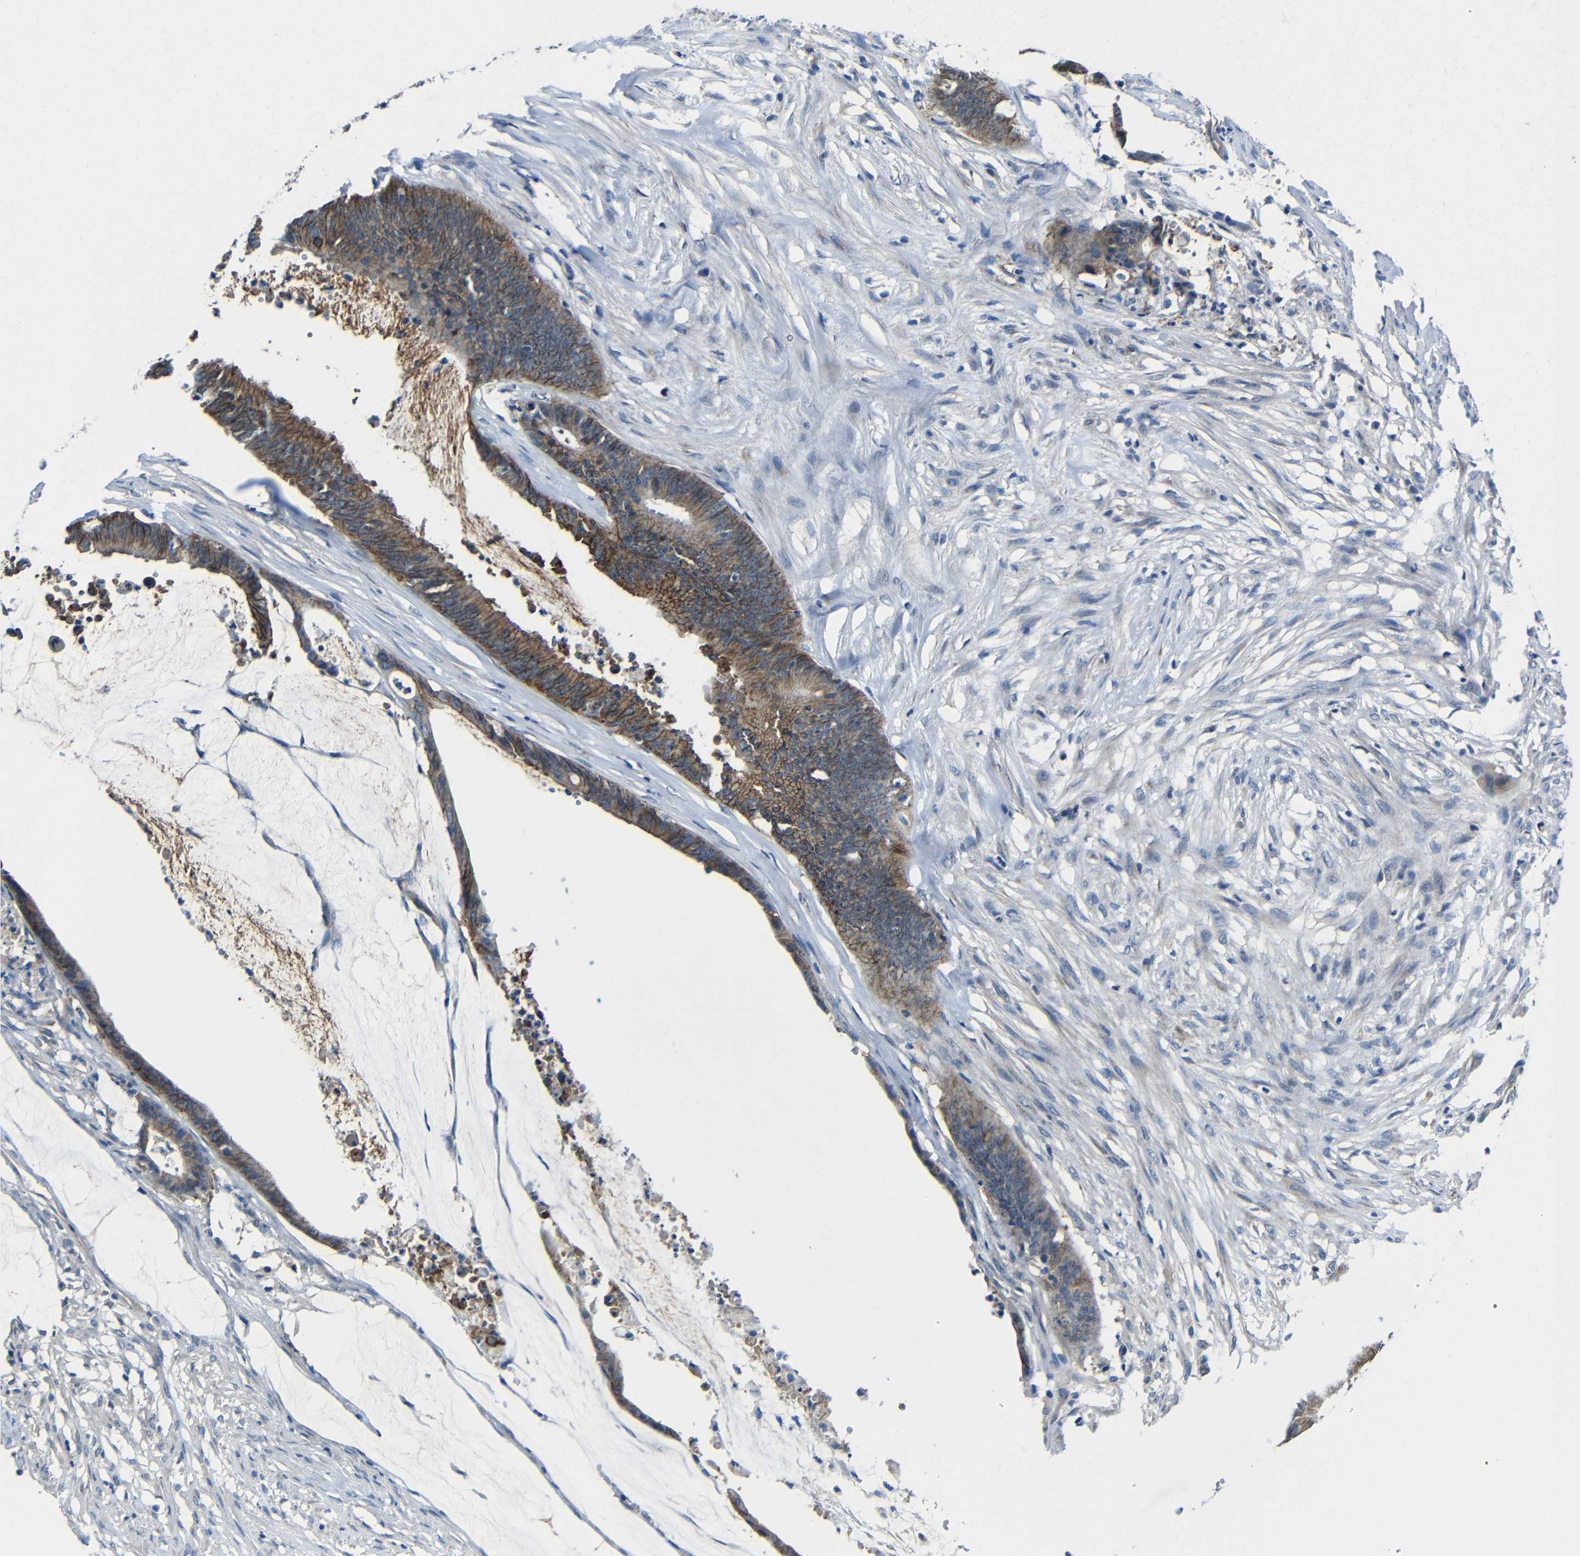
{"staining": {"intensity": "moderate", "quantity": ">75%", "location": "cytoplasmic/membranous"}, "tissue": "colorectal cancer", "cell_type": "Tumor cells", "image_type": "cancer", "snomed": [{"axis": "morphology", "description": "Adenocarcinoma, NOS"}, {"axis": "topography", "description": "Rectum"}], "caption": "Immunohistochemical staining of human adenocarcinoma (colorectal) shows medium levels of moderate cytoplasmic/membranous protein staining in about >75% of tumor cells. The staining was performed using DAB (3,3'-diaminobenzidine) to visualize the protein expression in brown, while the nuclei were stained in blue with hematoxylin (Magnification: 20x).", "gene": "ZNF90", "patient": {"sex": "female", "age": 66}}